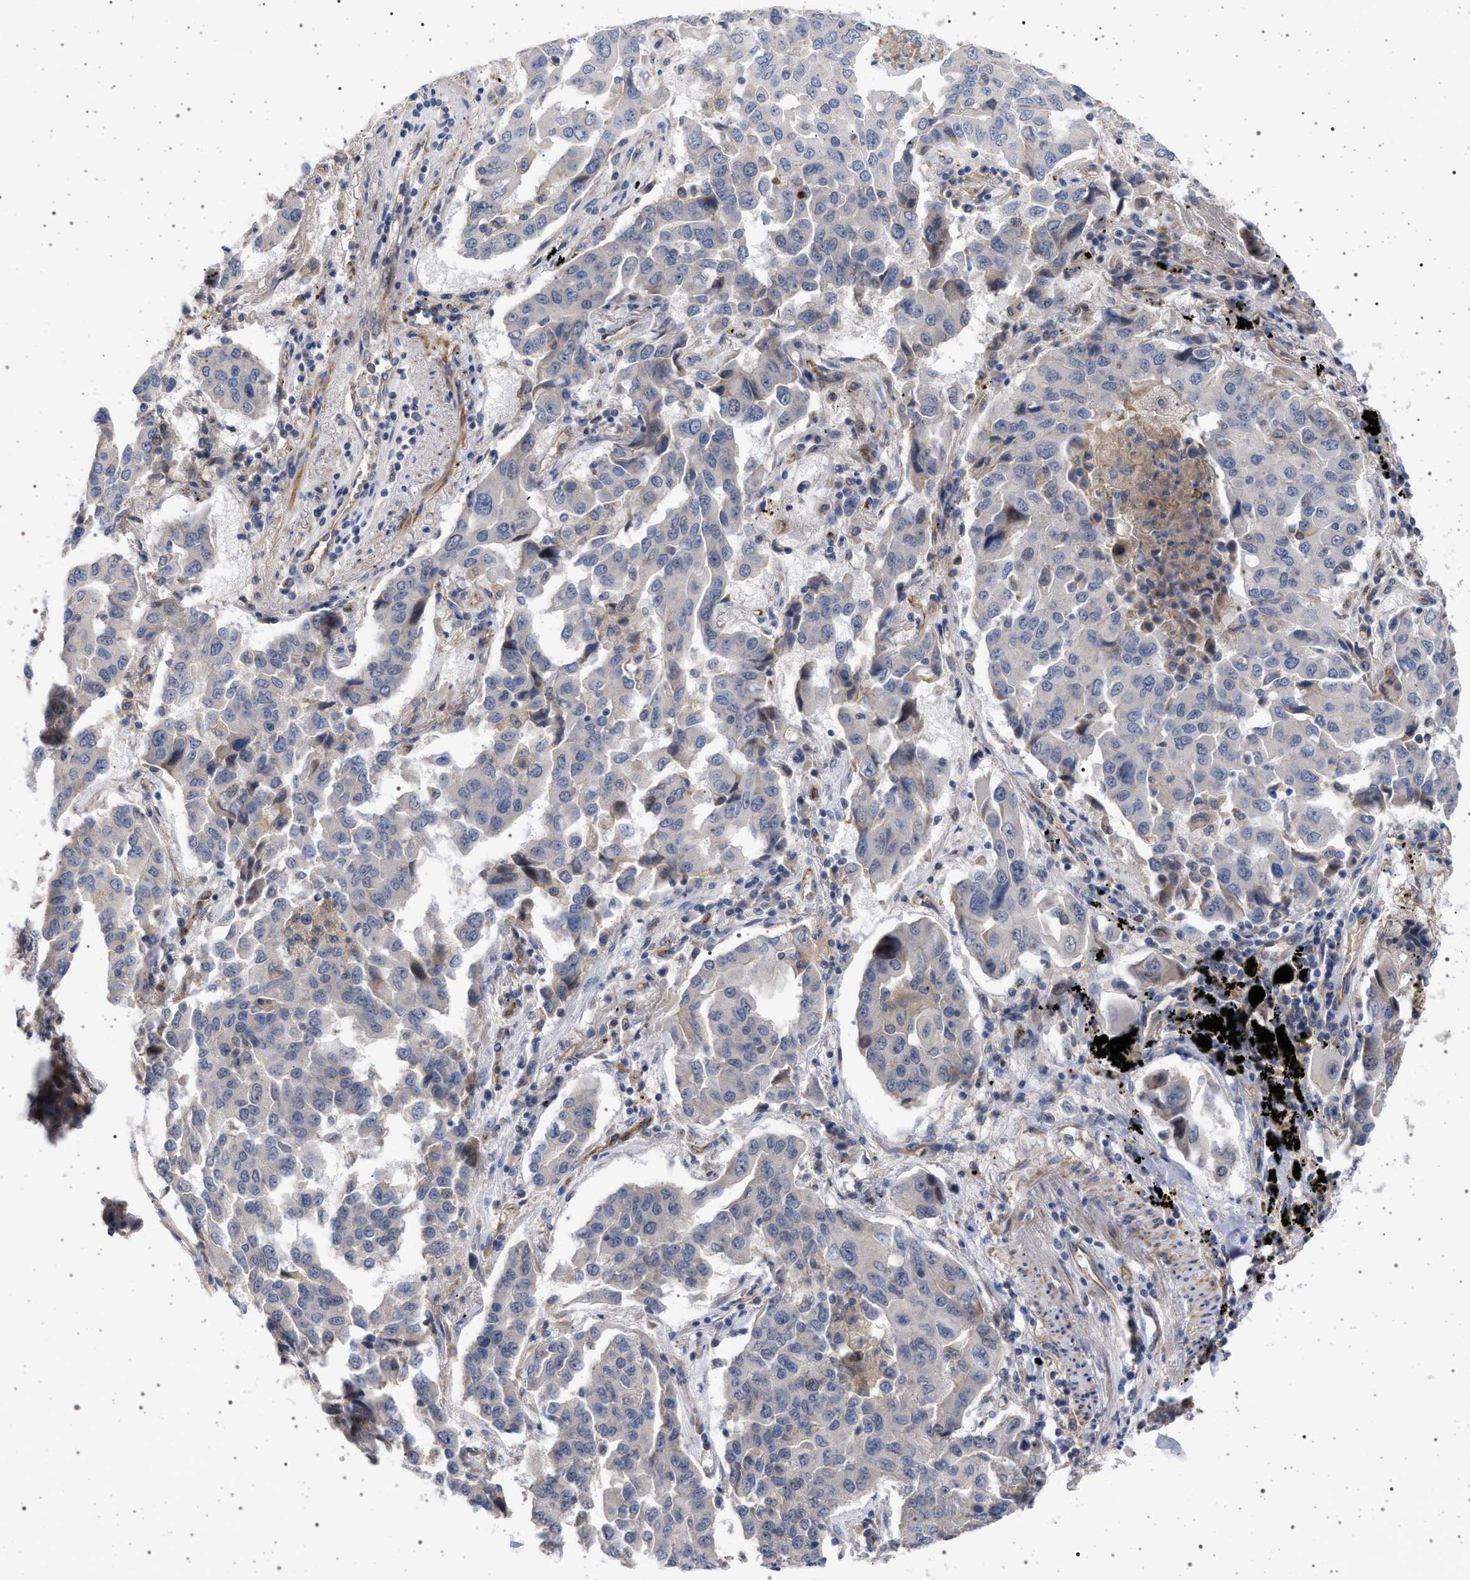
{"staining": {"intensity": "negative", "quantity": "none", "location": "none"}, "tissue": "lung cancer", "cell_type": "Tumor cells", "image_type": "cancer", "snomed": [{"axis": "morphology", "description": "Adenocarcinoma, NOS"}, {"axis": "topography", "description": "Lung"}], "caption": "Lung adenocarcinoma was stained to show a protein in brown. There is no significant expression in tumor cells. Nuclei are stained in blue.", "gene": "RBM48", "patient": {"sex": "female", "age": 65}}